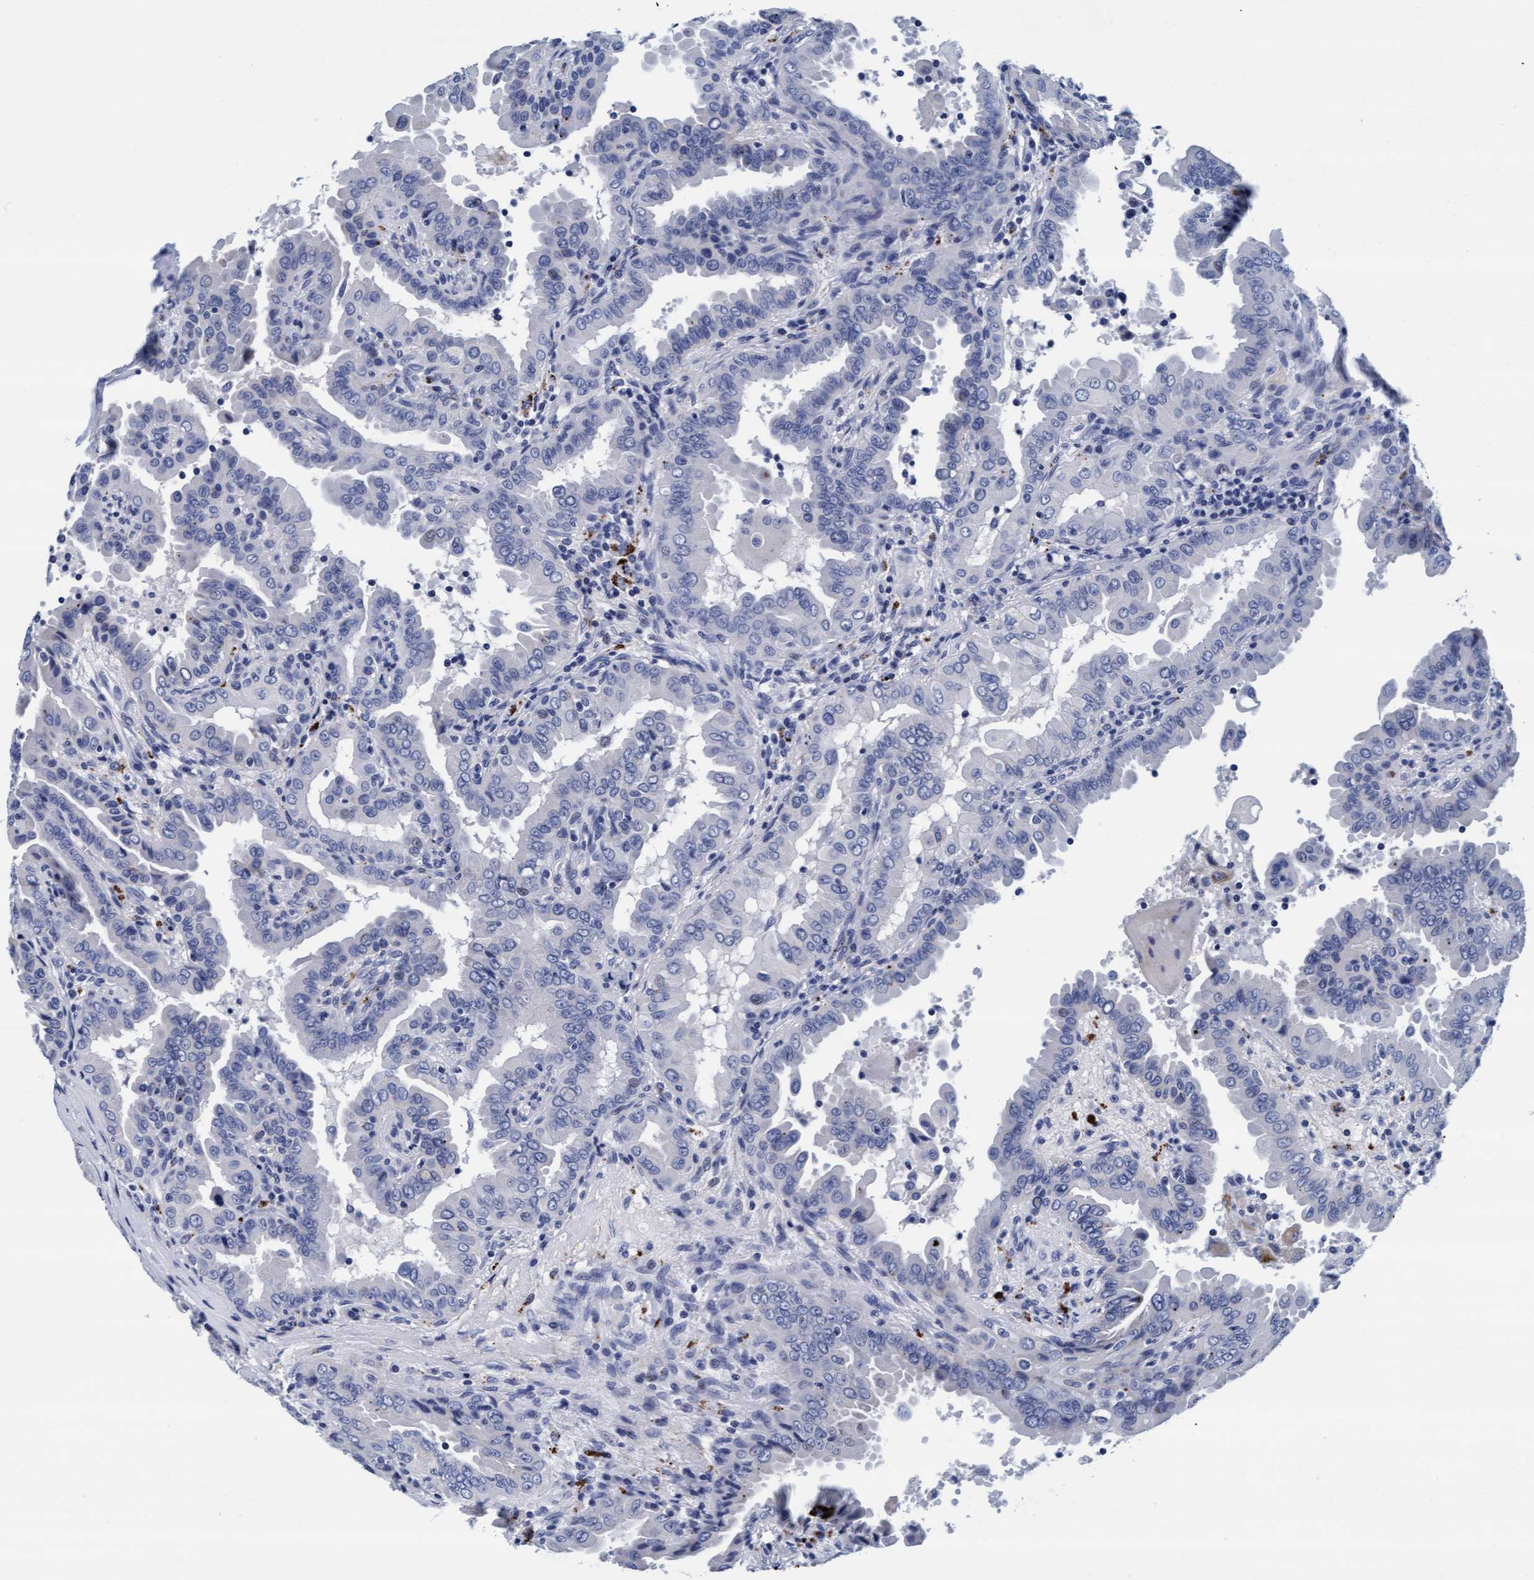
{"staining": {"intensity": "negative", "quantity": "none", "location": "none"}, "tissue": "thyroid cancer", "cell_type": "Tumor cells", "image_type": "cancer", "snomed": [{"axis": "morphology", "description": "Papillary adenocarcinoma, NOS"}, {"axis": "topography", "description": "Thyroid gland"}], "caption": "Immunohistochemistry (IHC) photomicrograph of neoplastic tissue: papillary adenocarcinoma (thyroid) stained with DAB displays no significant protein expression in tumor cells. (DAB (3,3'-diaminobenzidine) immunohistochemistry with hematoxylin counter stain).", "gene": "ARSG", "patient": {"sex": "male", "age": 33}}